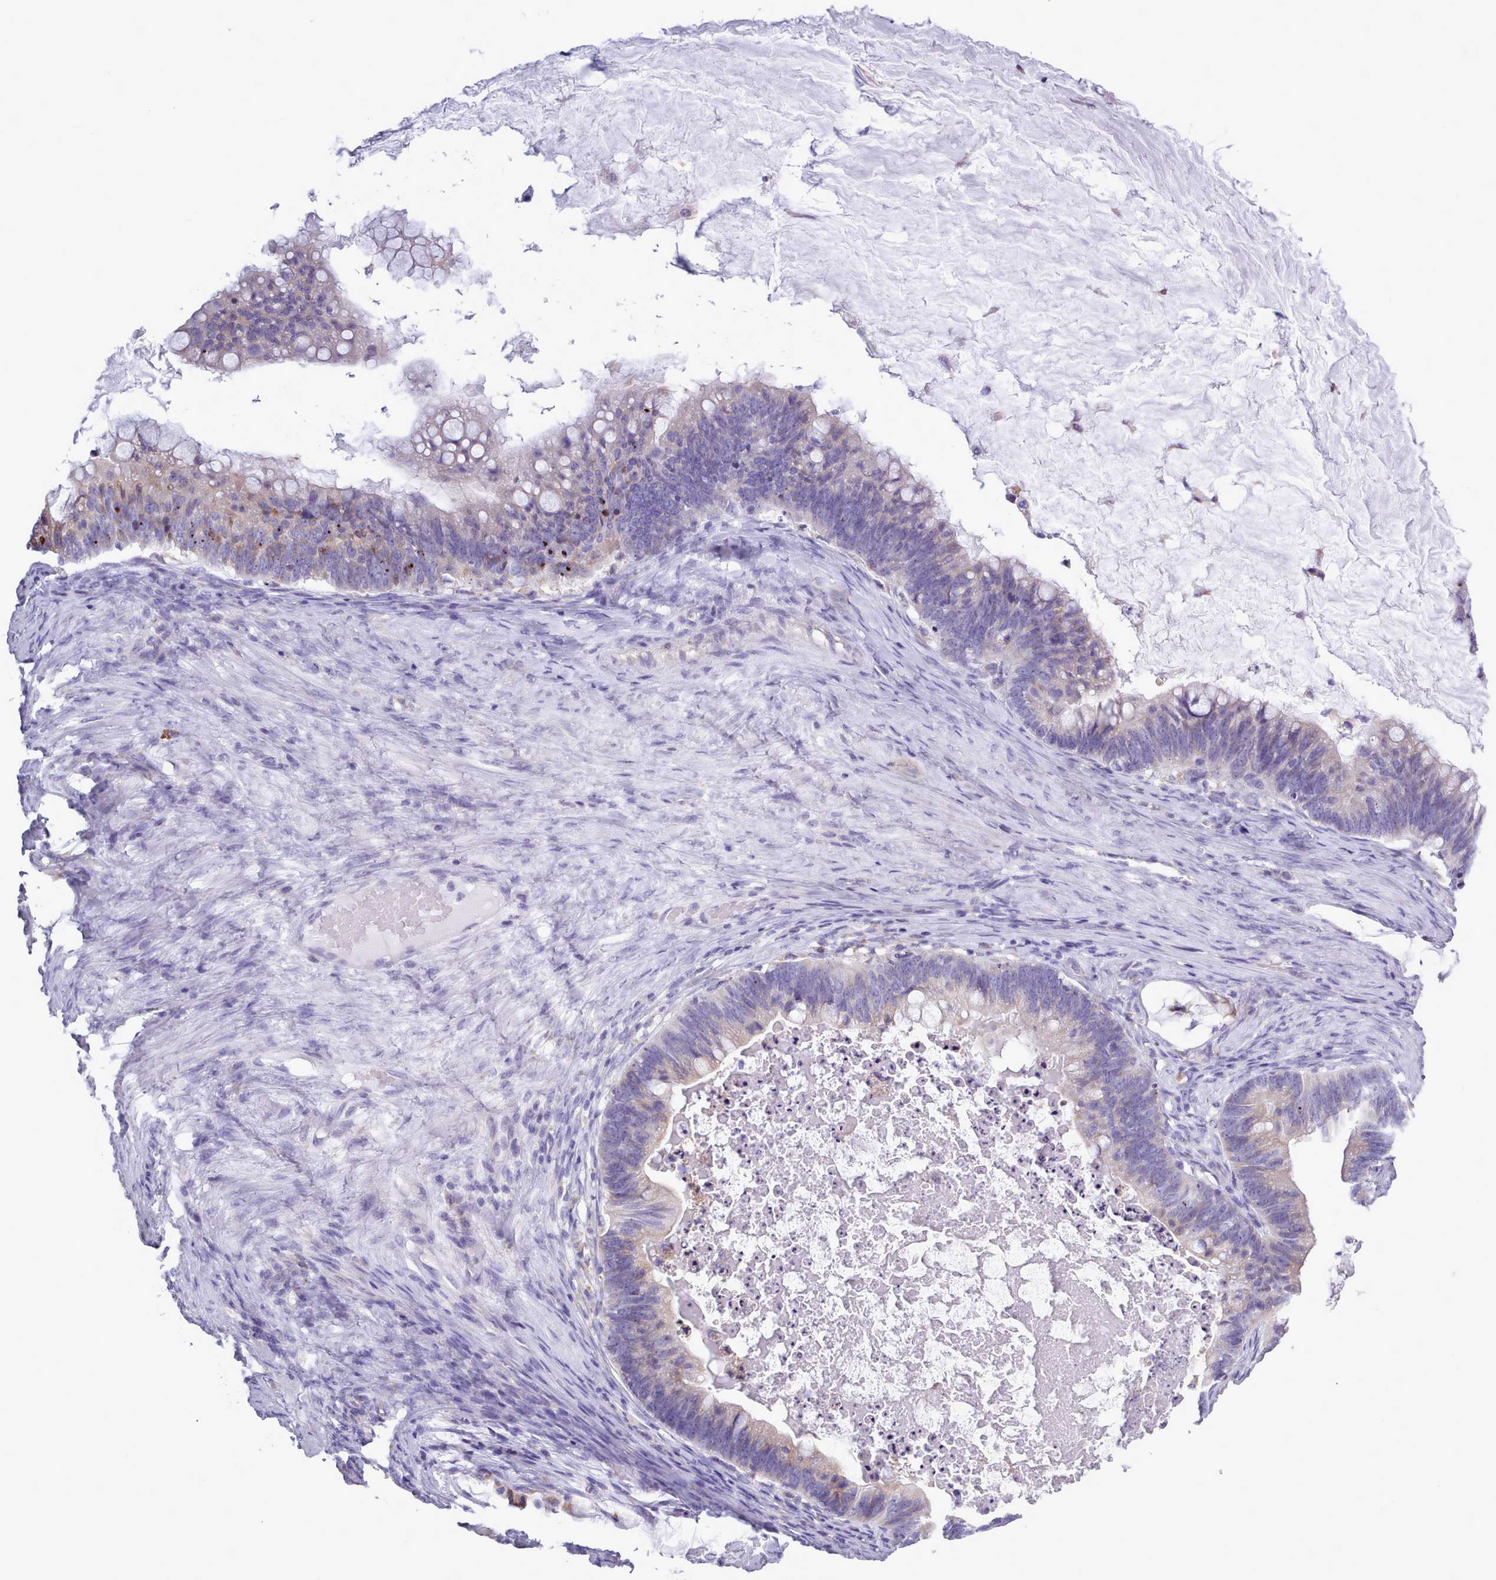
{"staining": {"intensity": "negative", "quantity": "none", "location": "none"}, "tissue": "ovarian cancer", "cell_type": "Tumor cells", "image_type": "cancer", "snomed": [{"axis": "morphology", "description": "Cystadenocarcinoma, mucinous, NOS"}, {"axis": "topography", "description": "Ovary"}], "caption": "This is an immunohistochemistry (IHC) photomicrograph of human ovarian cancer. There is no expression in tumor cells.", "gene": "XKR8", "patient": {"sex": "female", "age": 61}}